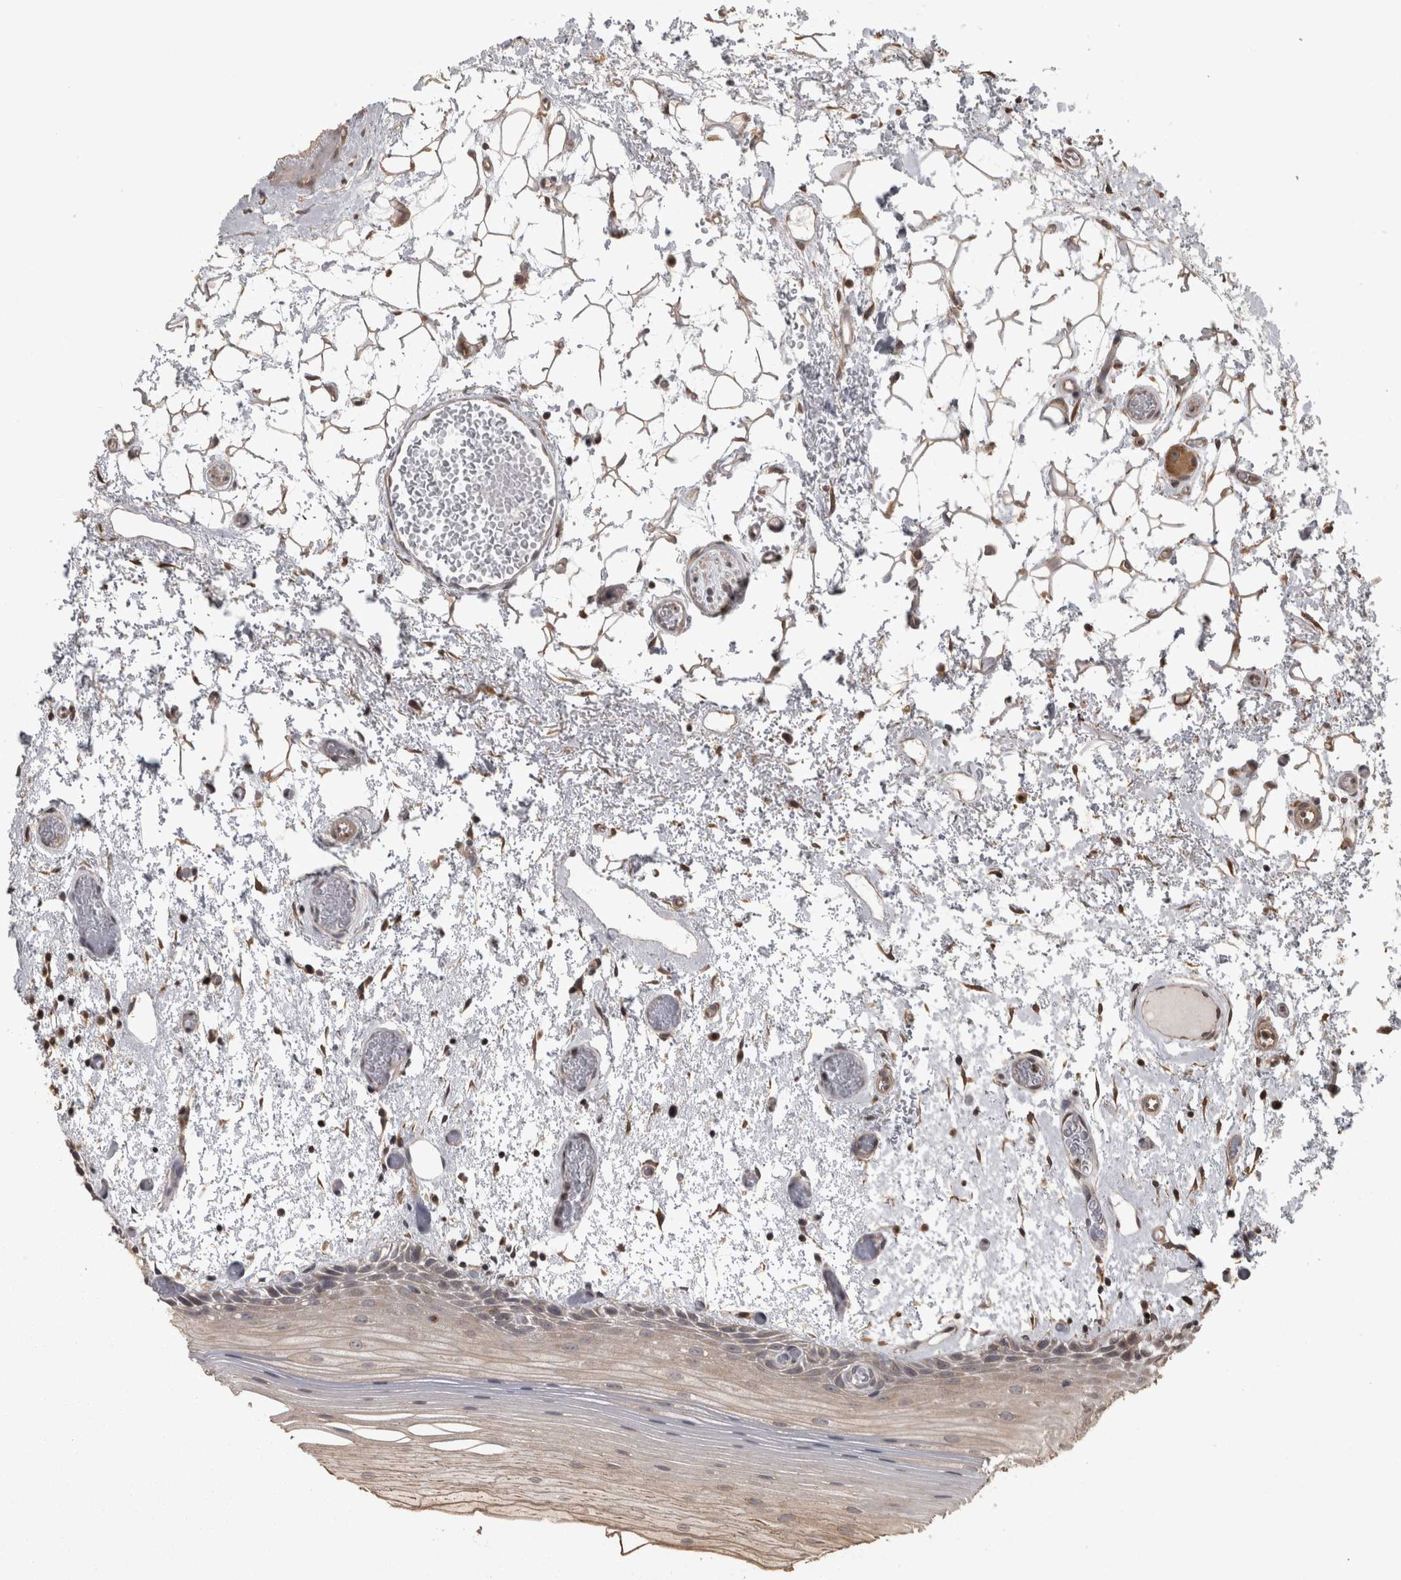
{"staining": {"intensity": "weak", "quantity": "<25%", "location": "cytoplasmic/membranous"}, "tissue": "oral mucosa", "cell_type": "Squamous epithelial cells", "image_type": "normal", "snomed": [{"axis": "morphology", "description": "Normal tissue, NOS"}, {"axis": "topography", "description": "Oral tissue"}], "caption": "An IHC histopathology image of unremarkable oral mucosa is shown. There is no staining in squamous epithelial cells of oral mucosa. Nuclei are stained in blue.", "gene": "RAB29", "patient": {"sex": "male", "age": 52}}